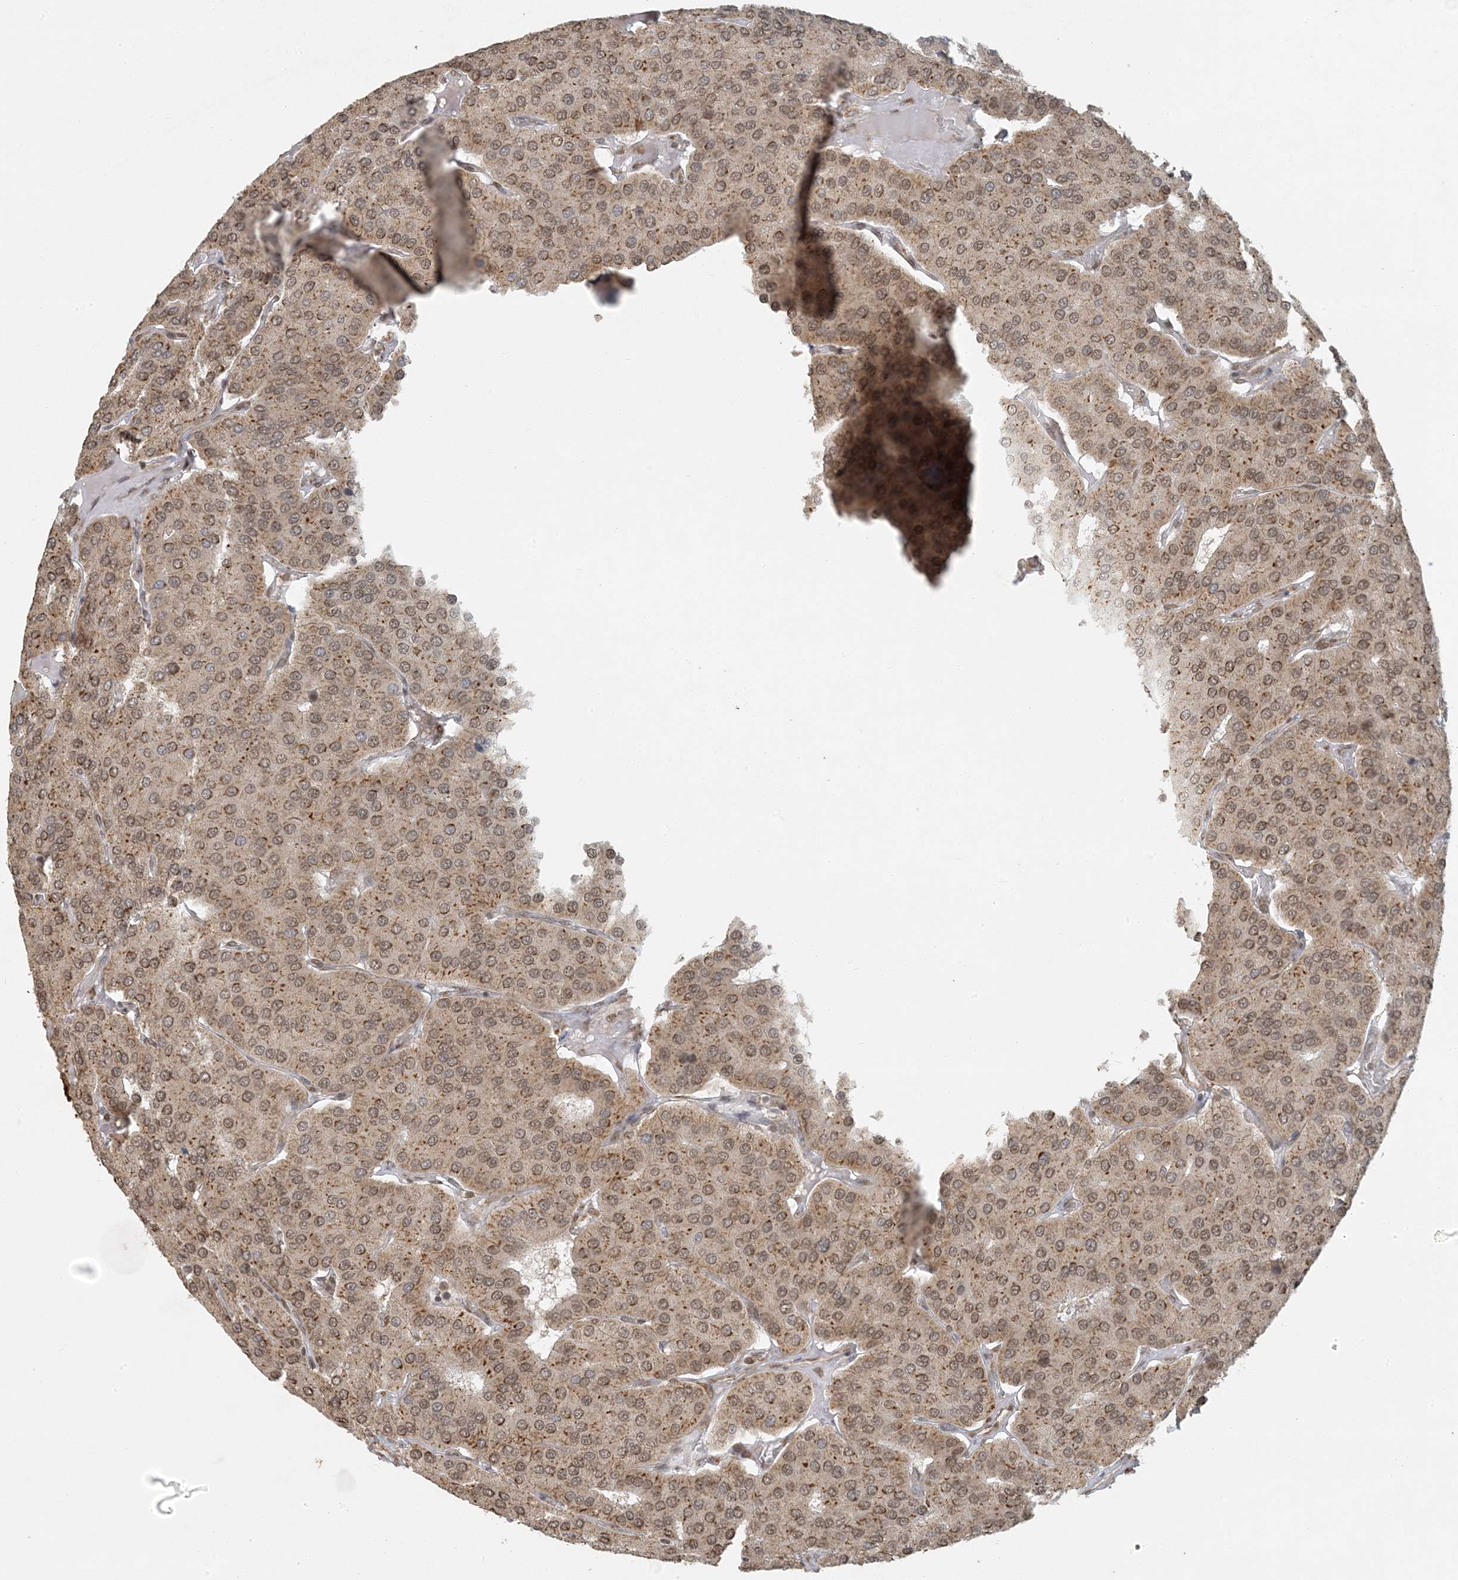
{"staining": {"intensity": "moderate", "quantity": ">75%", "location": "cytoplasmic/membranous,nuclear"}, "tissue": "parathyroid gland", "cell_type": "Glandular cells", "image_type": "normal", "snomed": [{"axis": "morphology", "description": "Normal tissue, NOS"}, {"axis": "morphology", "description": "Adenoma, NOS"}, {"axis": "topography", "description": "Parathyroid gland"}], "caption": "Glandular cells reveal medium levels of moderate cytoplasmic/membranous,nuclear positivity in about >75% of cells in unremarkable human parathyroid gland.", "gene": "AK9", "patient": {"sex": "female", "age": 86}}